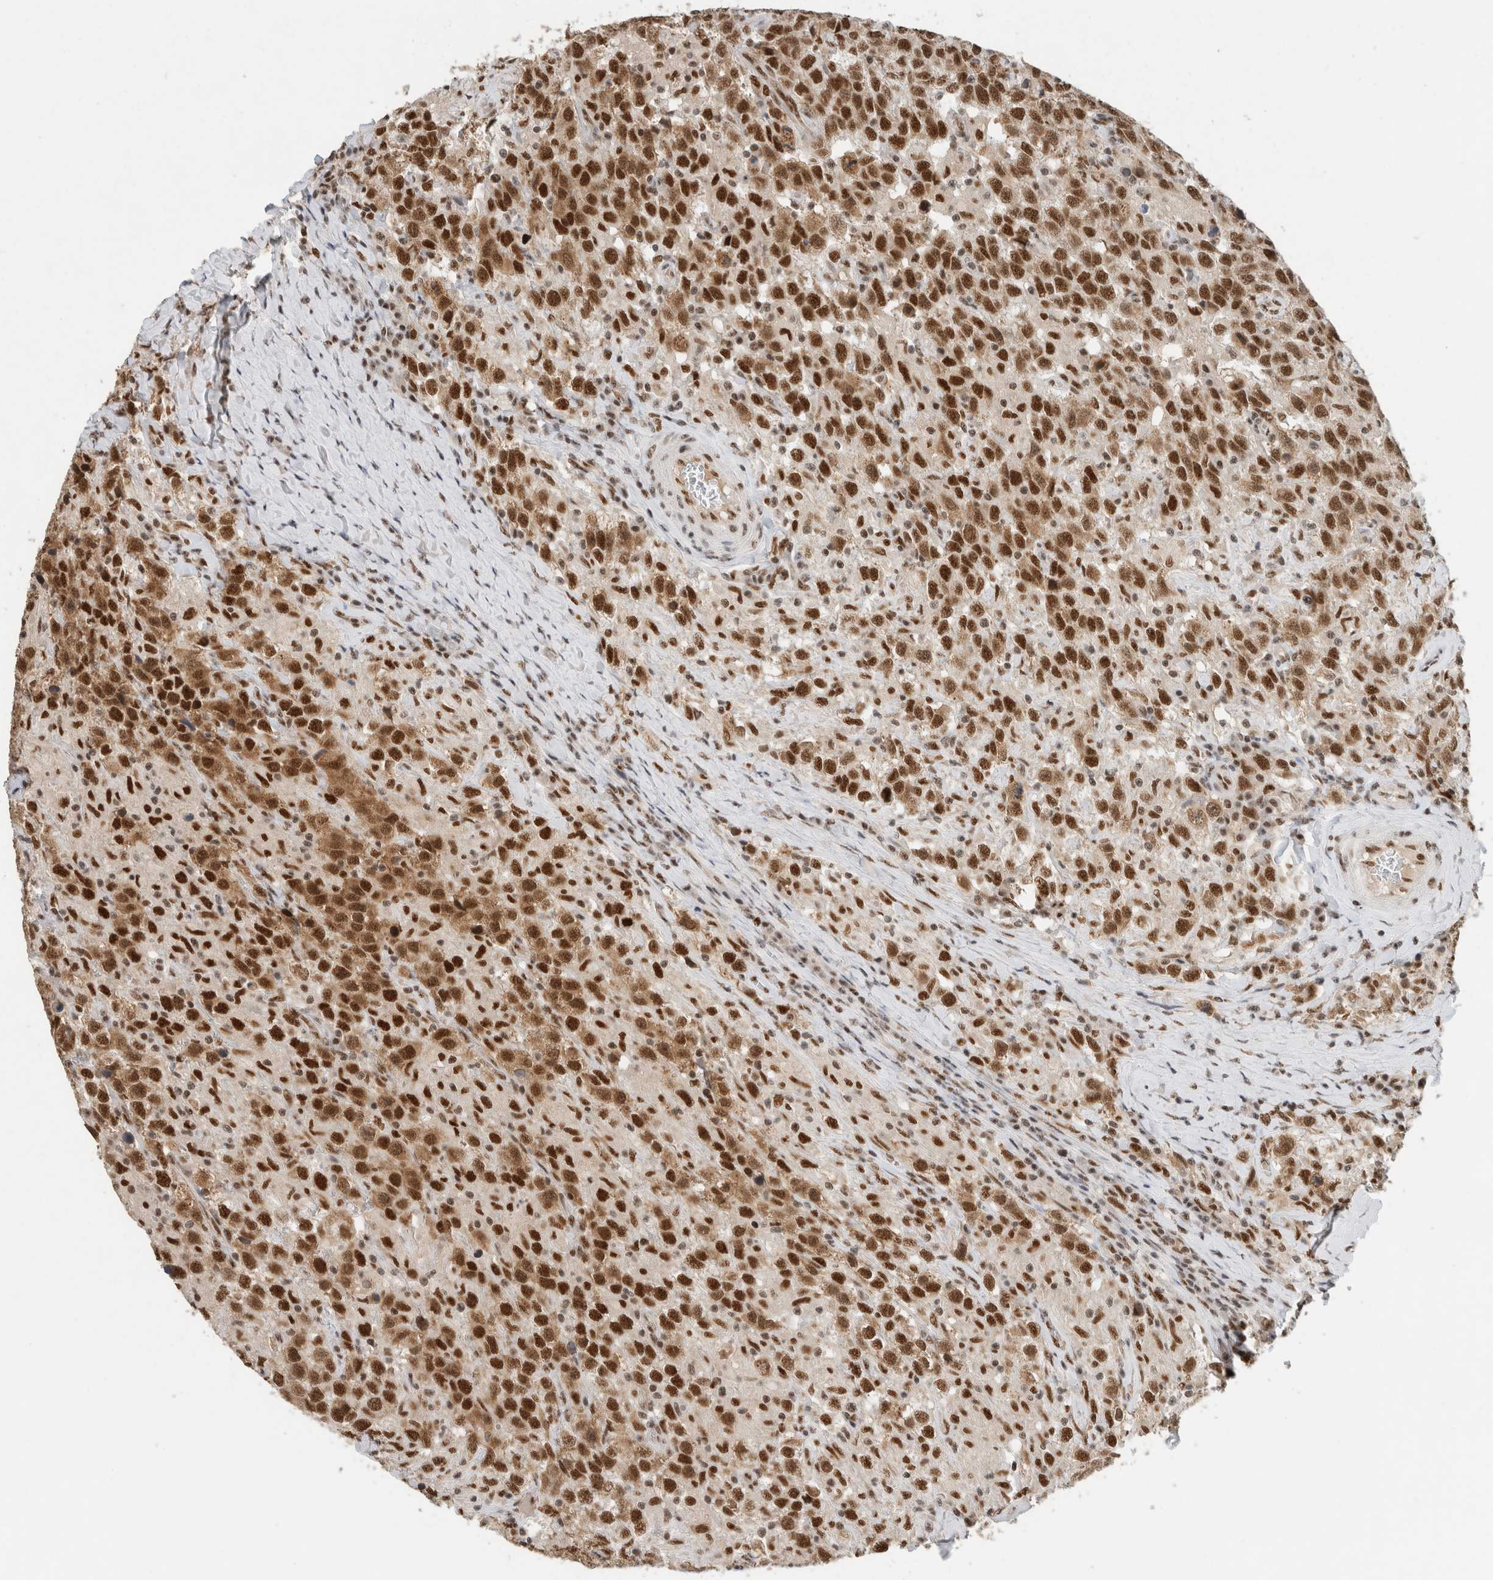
{"staining": {"intensity": "strong", "quantity": ">75%", "location": "nuclear"}, "tissue": "testis cancer", "cell_type": "Tumor cells", "image_type": "cancer", "snomed": [{"axis": "morphology", "description": "Seminoma, NOS"}, {"axis": "topography", "description": "Testis"}], "caption": "The photomicrograph exhibits staining of seminoma (testis), revealing strong nuclear protein positivity (brown color) within tumor cells.", "gene": "DDX42", "patient": {"sex": "male", "age": 41}}